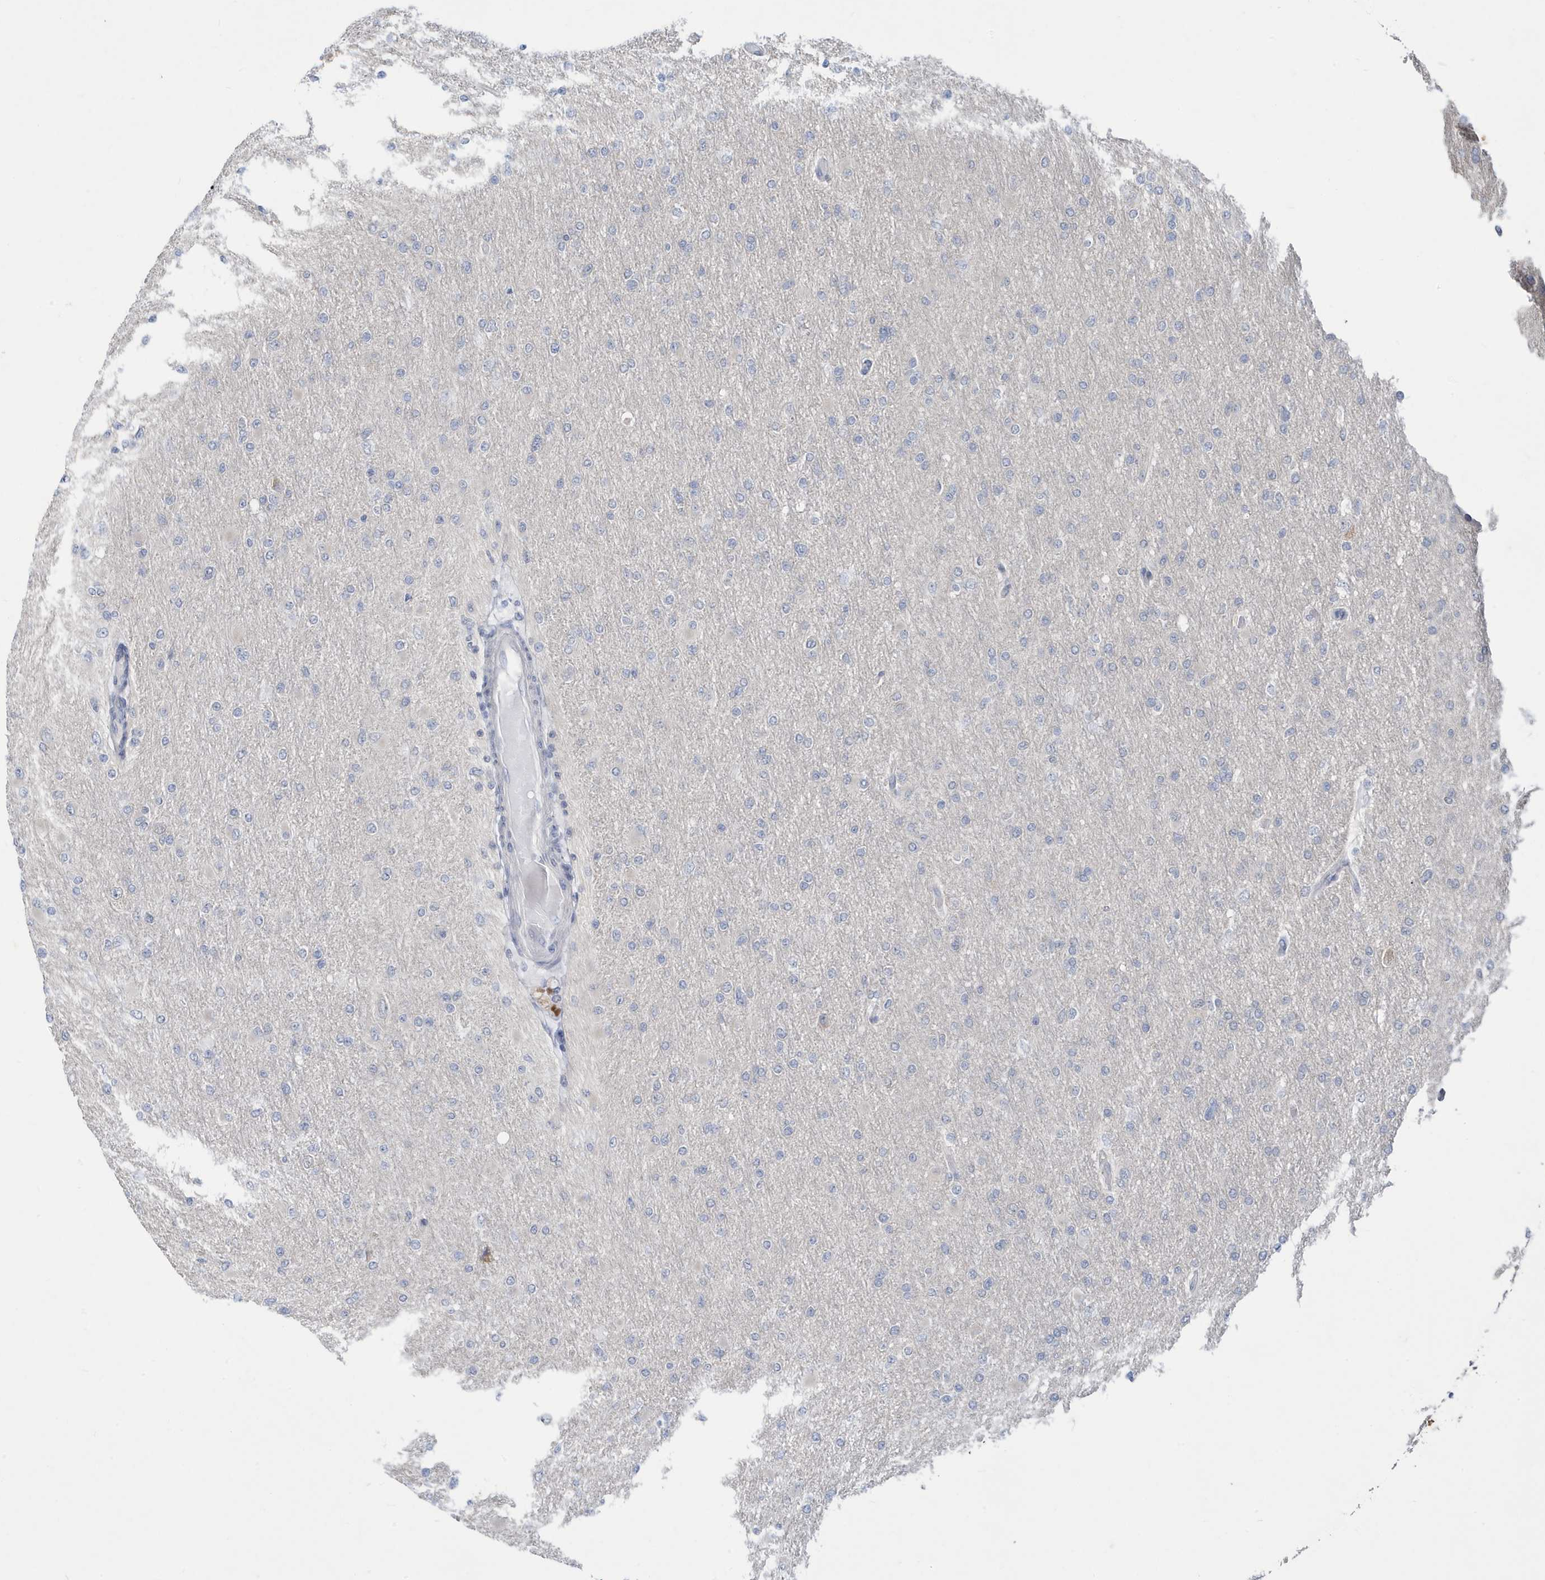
{"staining": {"intensity": "negative", "quantity": "none", "location": "none"}, "tissue": "glioma", "cell_type": "Tumor cells", "image_type": "cancer", "snomed": [{"axis": "morphology", "description": "Glioma, malignant, High grade"}, {"axis": "topography", "description": "Cerebral cortex"}], "caption": "Immunohistochemistry (IHC) image of neoplastic tissue: glioma stained with DAB reveals no significant protein positivity in tumor cells.", "gene": "ZNF654", "patient": {"sex": "female", "age": 36}}